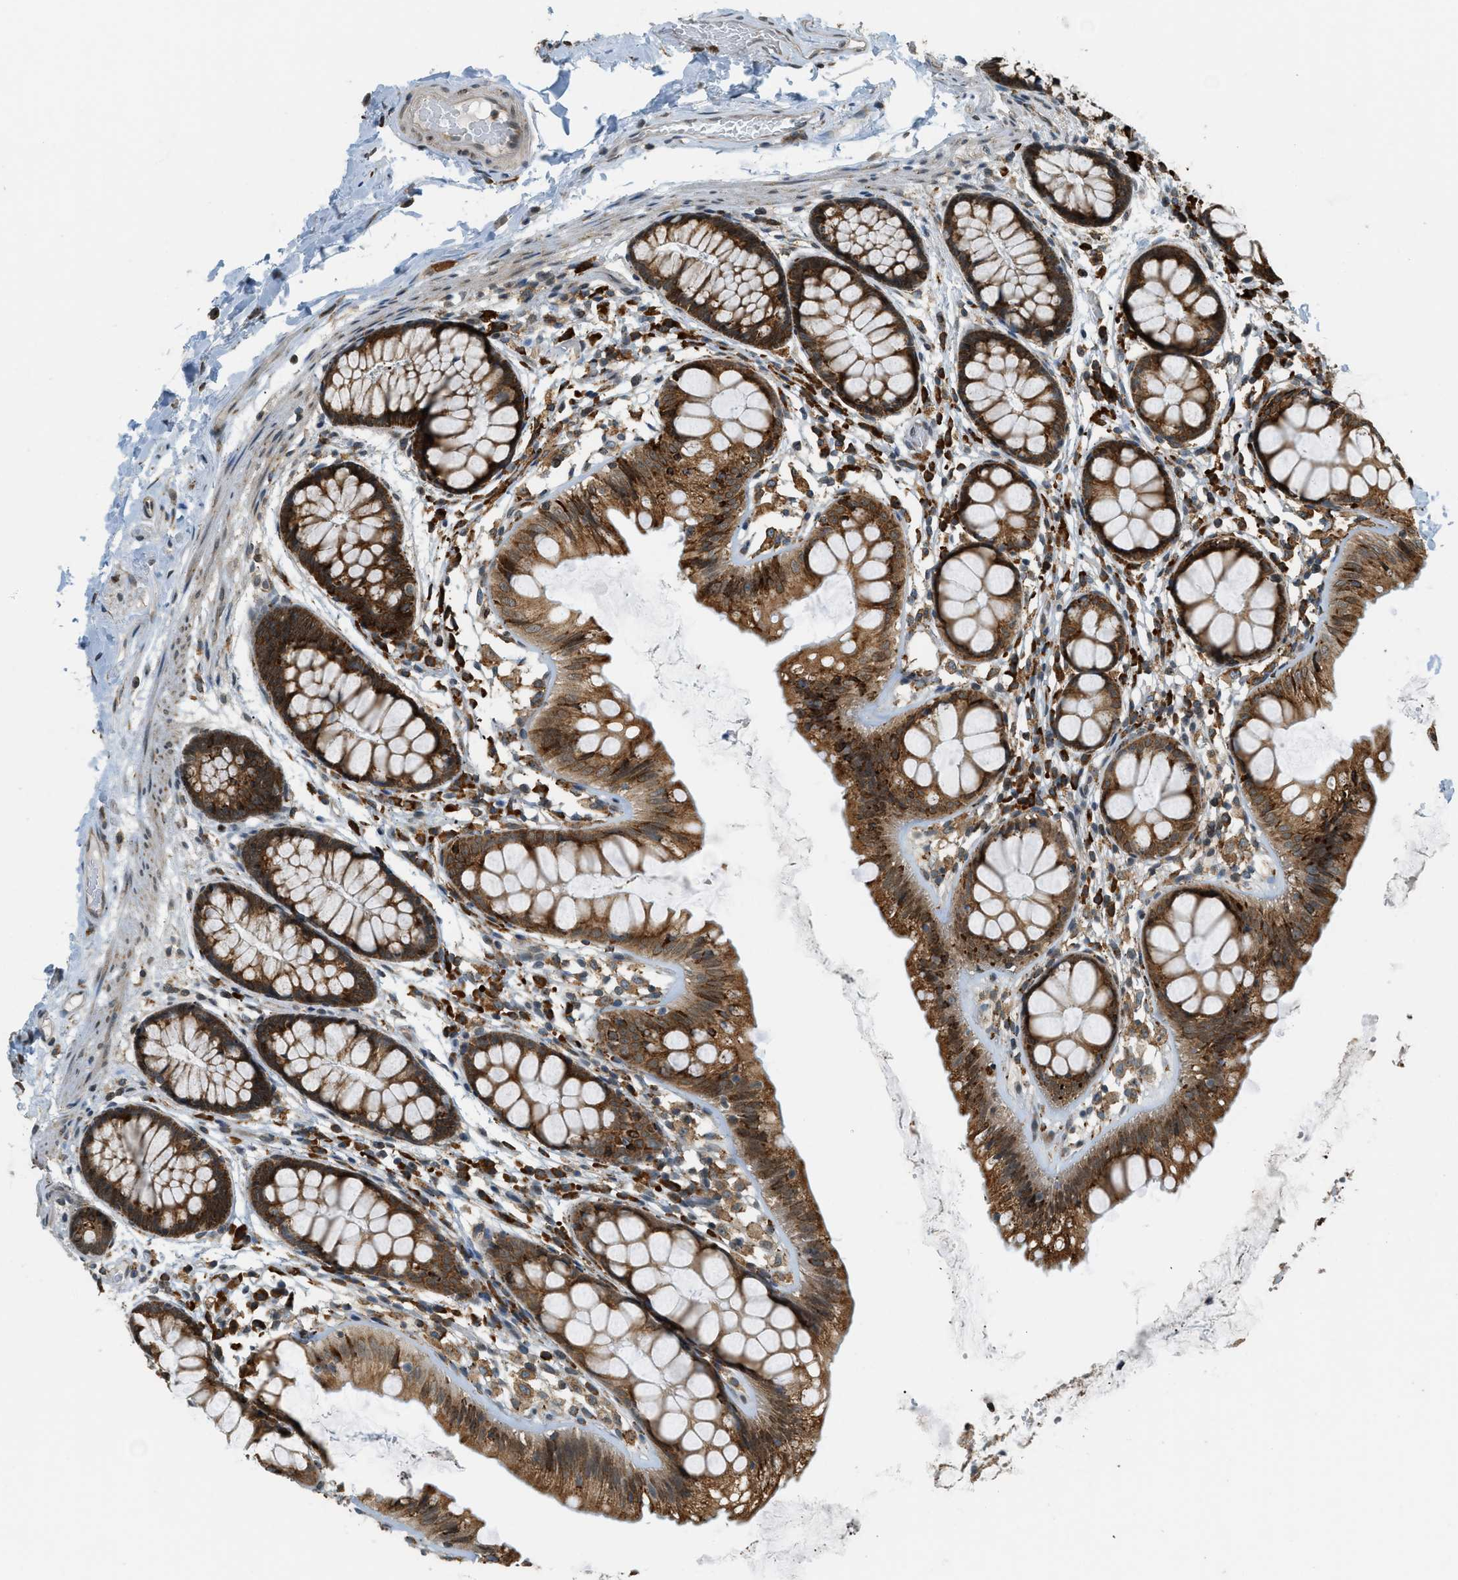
{"staining": {"intensity": "weak", "quantity": ">75%", "location": "cytoplasmic/membranous"}, "tissue": "colon", "cell_type": "Endothelial cells", "image_type": "normal", "snomed": [{"axis": "morphology", "description": "Normal tissue, NOS"}, {"axis": "topography", "description": "Colon"}], "caption": "Colon stained with IHC demonstrates weak cytoplasmic/membranous staining in about >75% of endothelial cells. (DAB = brown stain, brightfield microscopy at high magnification).", "gene": "SEMA4D", "patient": {"sex": "female", "age": 56}}